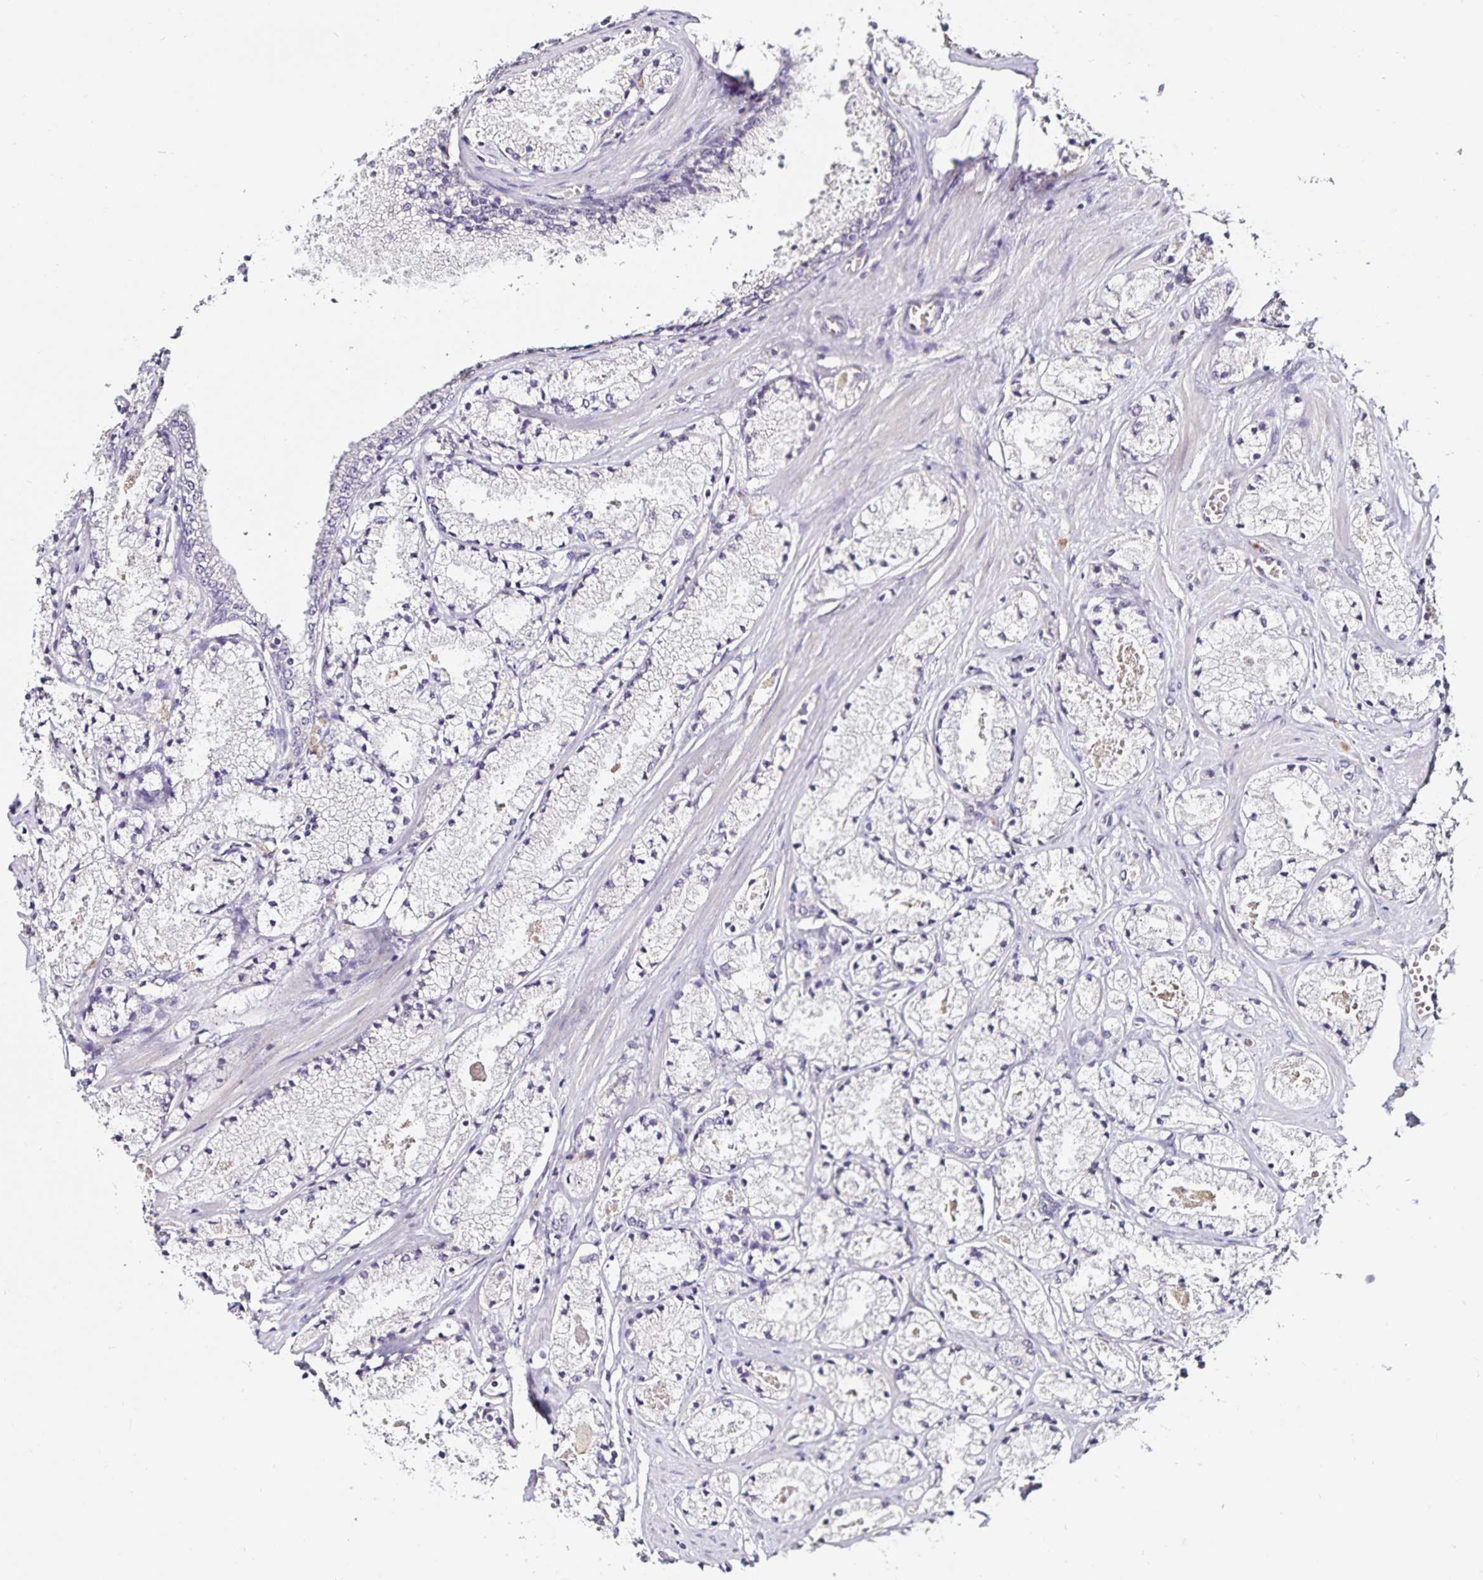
{"staining": {"intensity": "negative", "quantity": "none", "location": "none"}, "tissue": "prostate cancer", "cell_type": "Tumor cells", "image_type": "cancer", "snomed": [{"axis": "morphology", "description": "Adenocarcinoma, High grade"}, {"axis": "topography", "description": "Prostate"}], "caption": "High power microscopy histopathology image of an immunohistochemistry (IHC) photomicrograph of prostate cancer (high-grade adenocarcinoma), revealing no significant expression in tumor cells. (DAB (3,3'-diaminobenzidine) immunohistochemistry (IHC) visualized using brightfield microscopy, high magnification).", "gene": "ACSL5", "patient": {"sex": "male", "age": 63}}